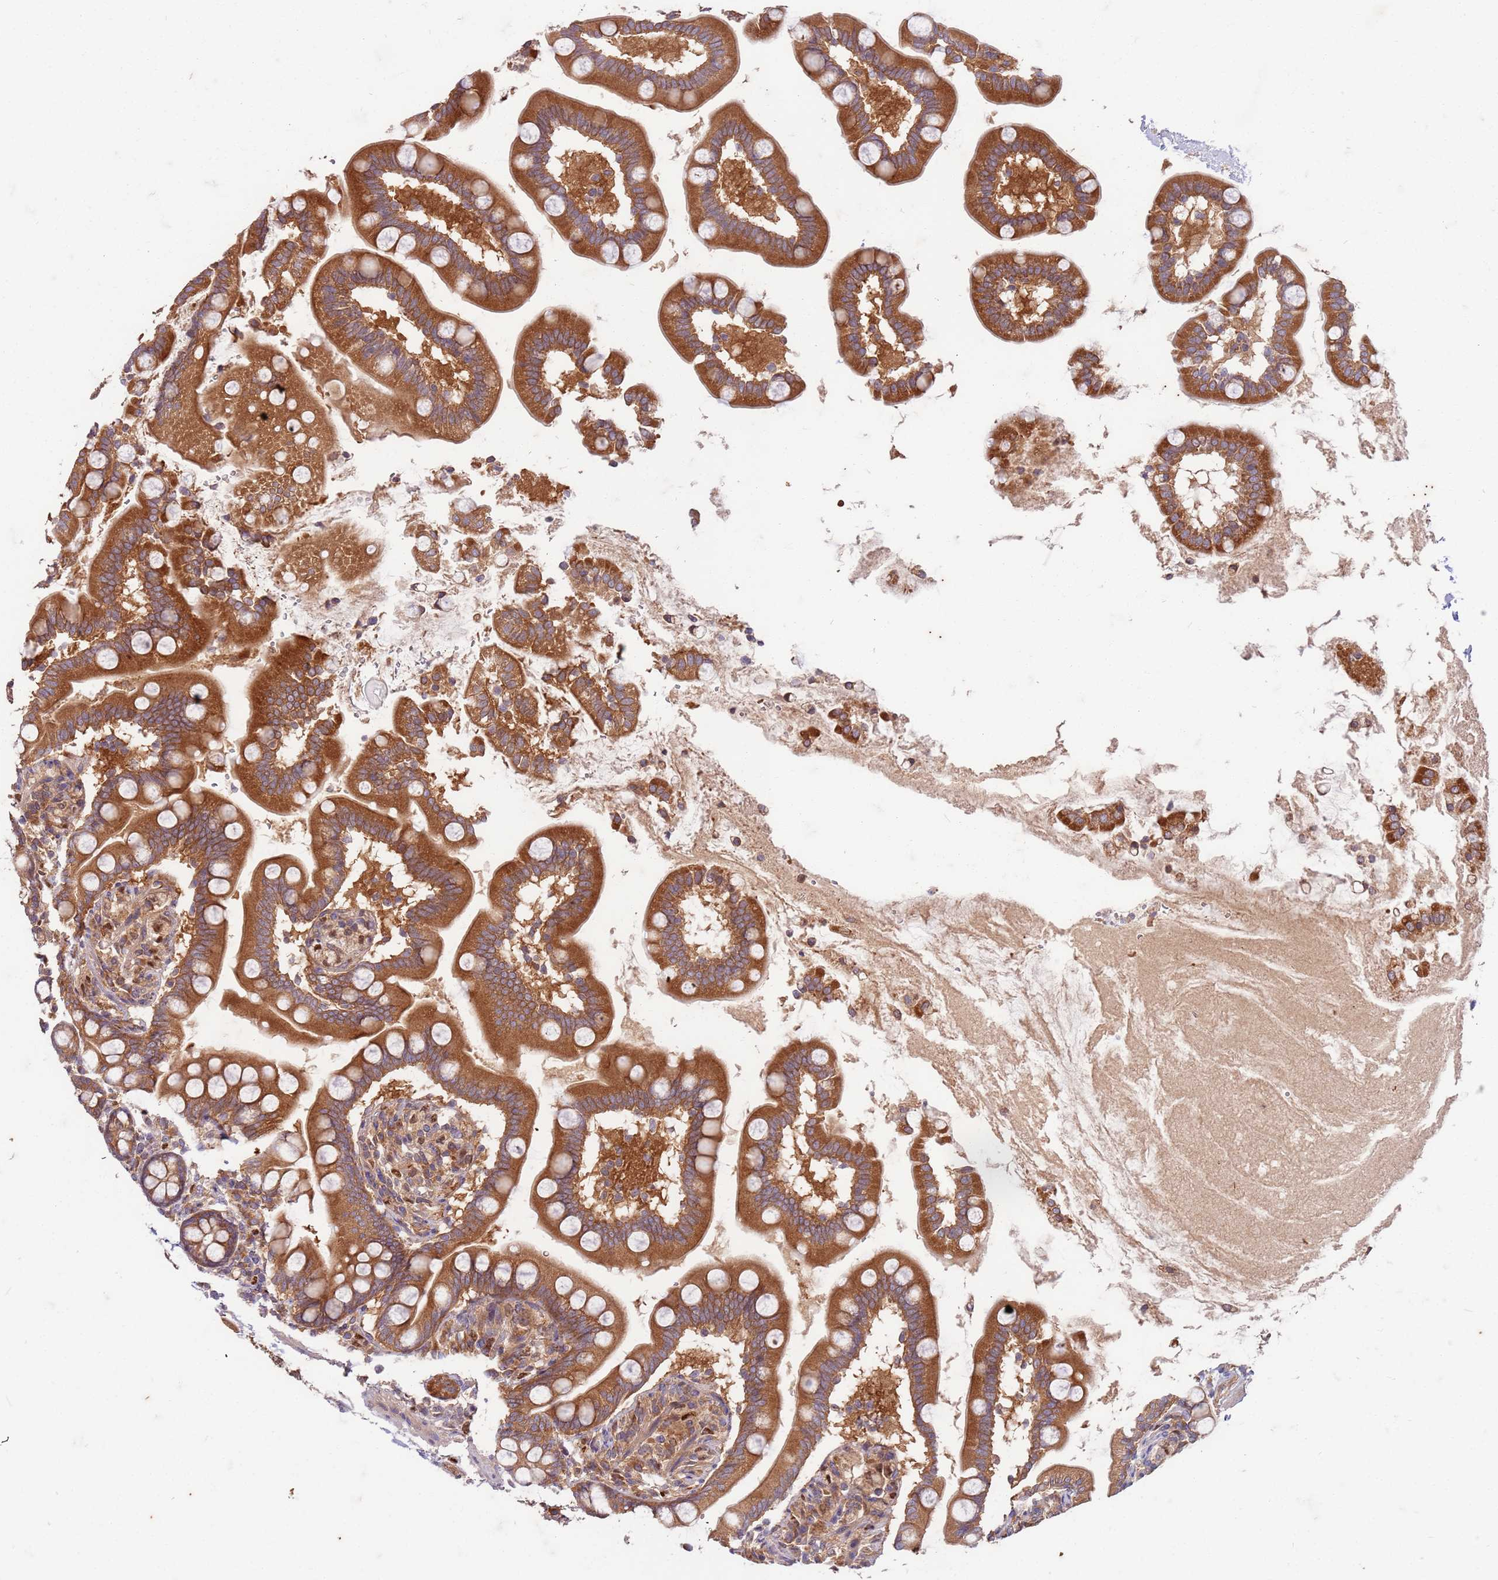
{"staining": {"intensity": "strong", "quantity": ">75%", "location": "cytoplasmic/membranous"}, "tissue": "small intestine", "cell_type": "Glandular cells", "image_type": "normal", "snomed": [{"axis": "morphology", "description": "Normal tissue, NOS"}, {"axis": "topography", "description": "Small intestine"}], "caption": "Glandular cells demonstrate strong cytoplasmic/membranous staining in about >75% of cells in normal small intestine. Nuclei are stained in blue.", "gene": "OSBP", "patient": {"sex": "female", "age": 64}}